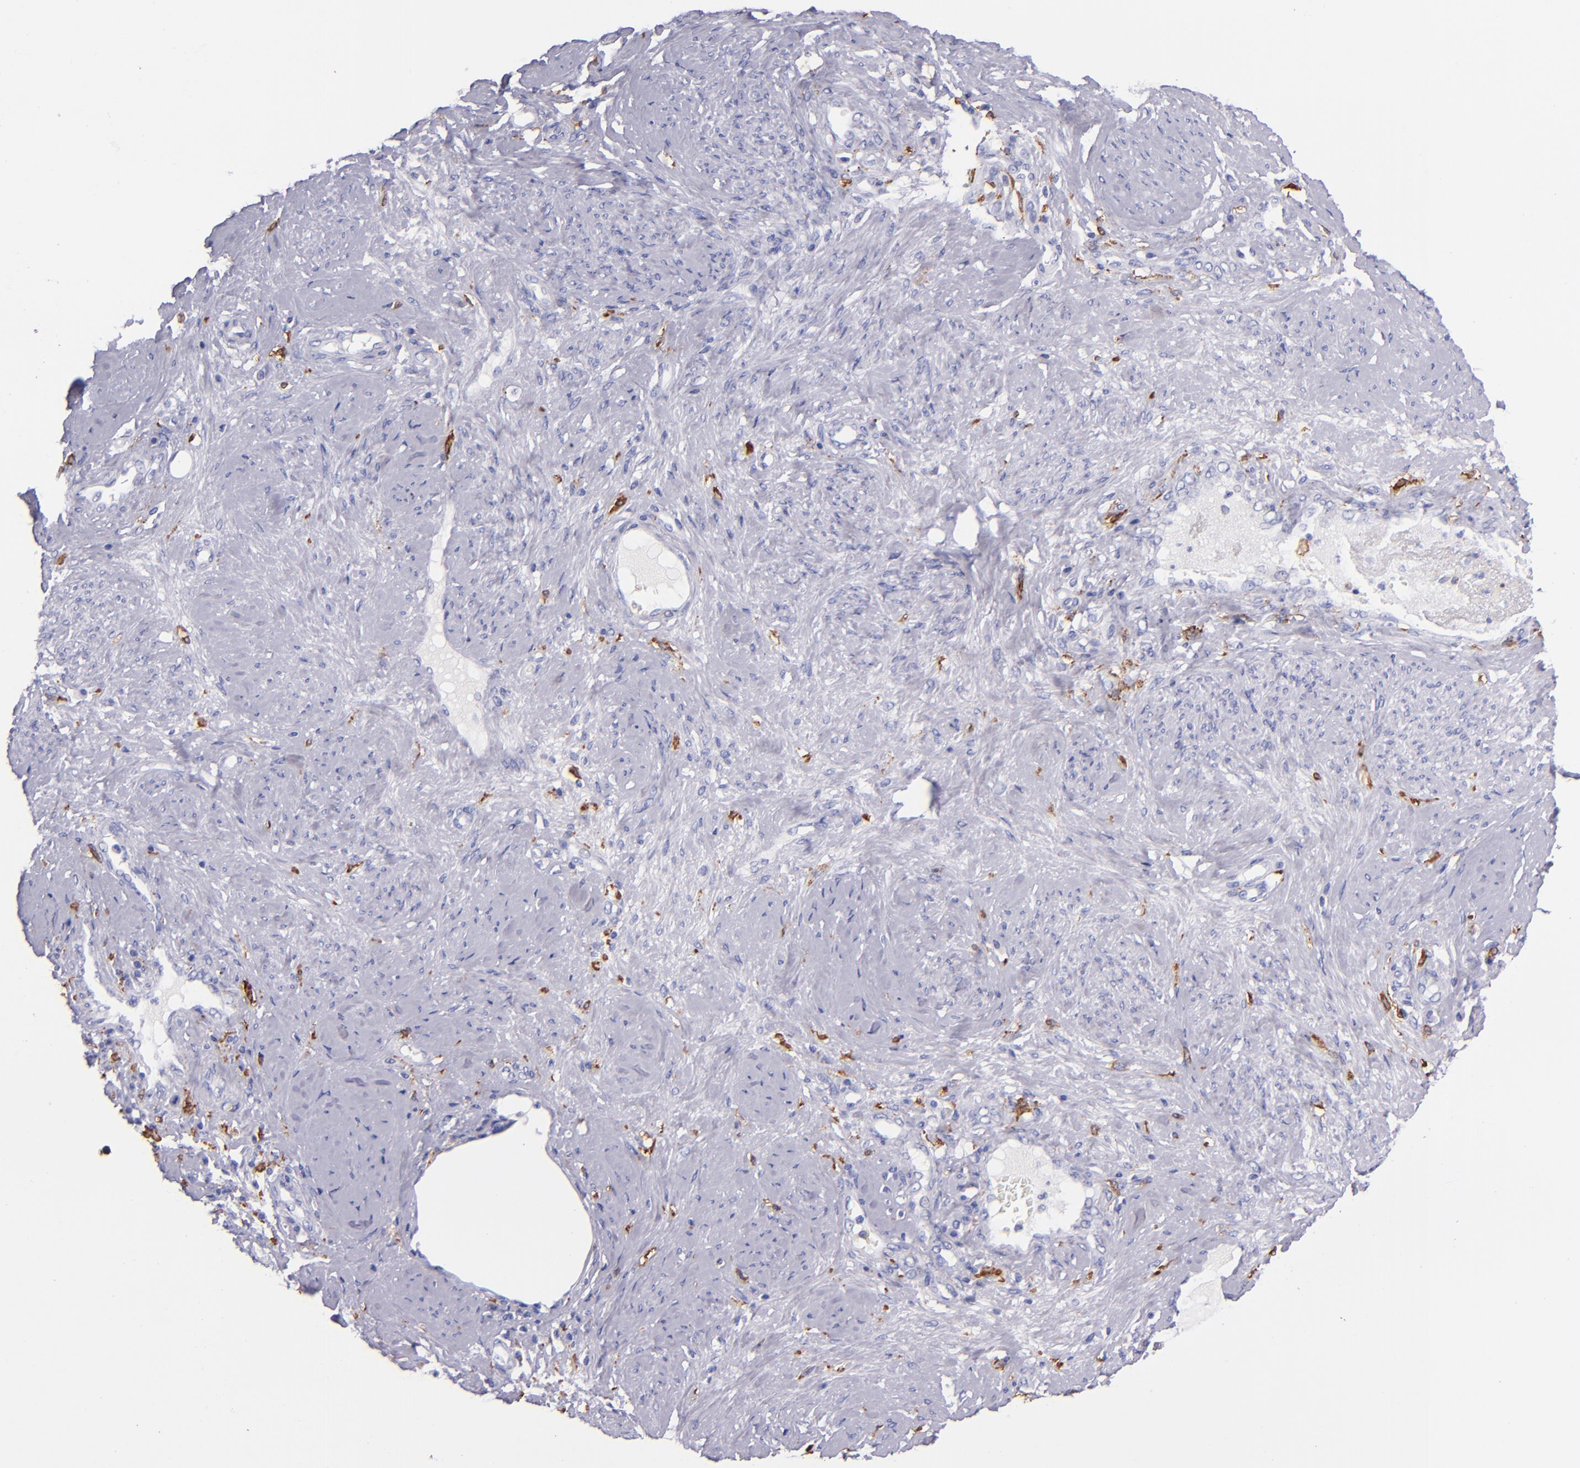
{"staining": {"intensity": "negative", "quantity": "none", "location": "none"}, "tissue": "cervical cancer", "cell_type": "Tumor cells", "image_type": "cancer", "snomed": [{"axis": "morphology", "description": "Squamous cell carcinoma, NOS"}, {"axis": "topography", "description": "Cervix"}], "caption": "Immunohistochemistry (IHC) photomicrograph of neoplastic tissue: human cervical cancer stained with DAB (3,3'-diaminobenzidine) demonstrates no significant protein positivity in tumor cells. (DAB immunohistochemistry (IHC) with hematoxylin counter stain).", "gene": "CD163", "patient": {"sex": "female", "age": 41}}